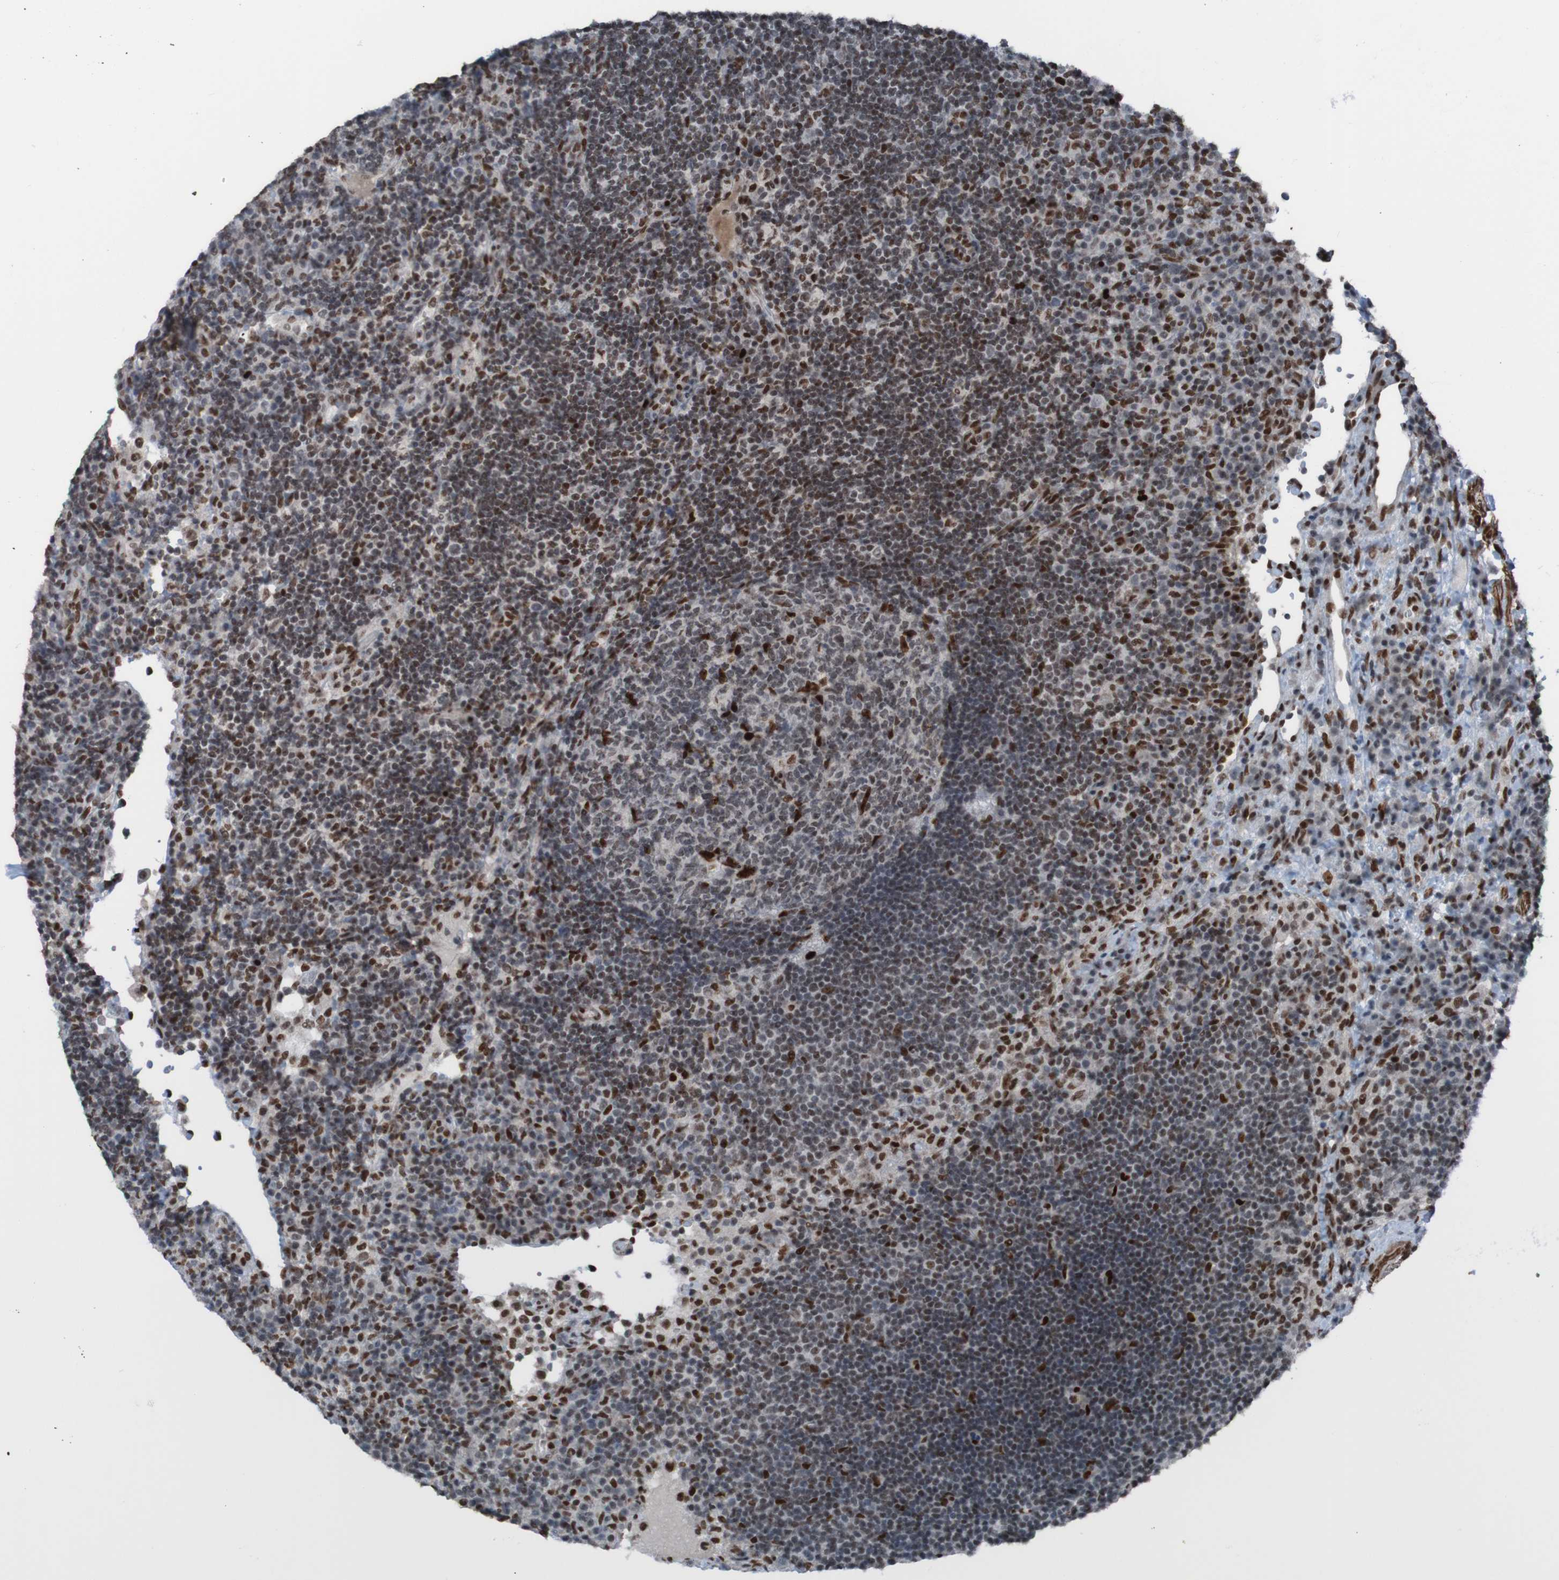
{"staining": {"intensity": "strong", "quantity": "<25%", "location": "nuclear"}, "tissue": "lymph node", "cell_type": "Germinal center cells", "image_type": "normal", "snomed": [{"axis": "morphology", "description": "Normal tissue, NOS"}, {"axis": "topography", "description": "Lymph node"}], "caption": "Immunohistochemistry (IHC) photomicrograph of benign lymph node stained for a protein (brown), which reveals medium levels of strong nuclear staining in approximately <25% of germinal center cells.", "gene": "PHF2", "patient": {"sex": "female", "age": 53}}